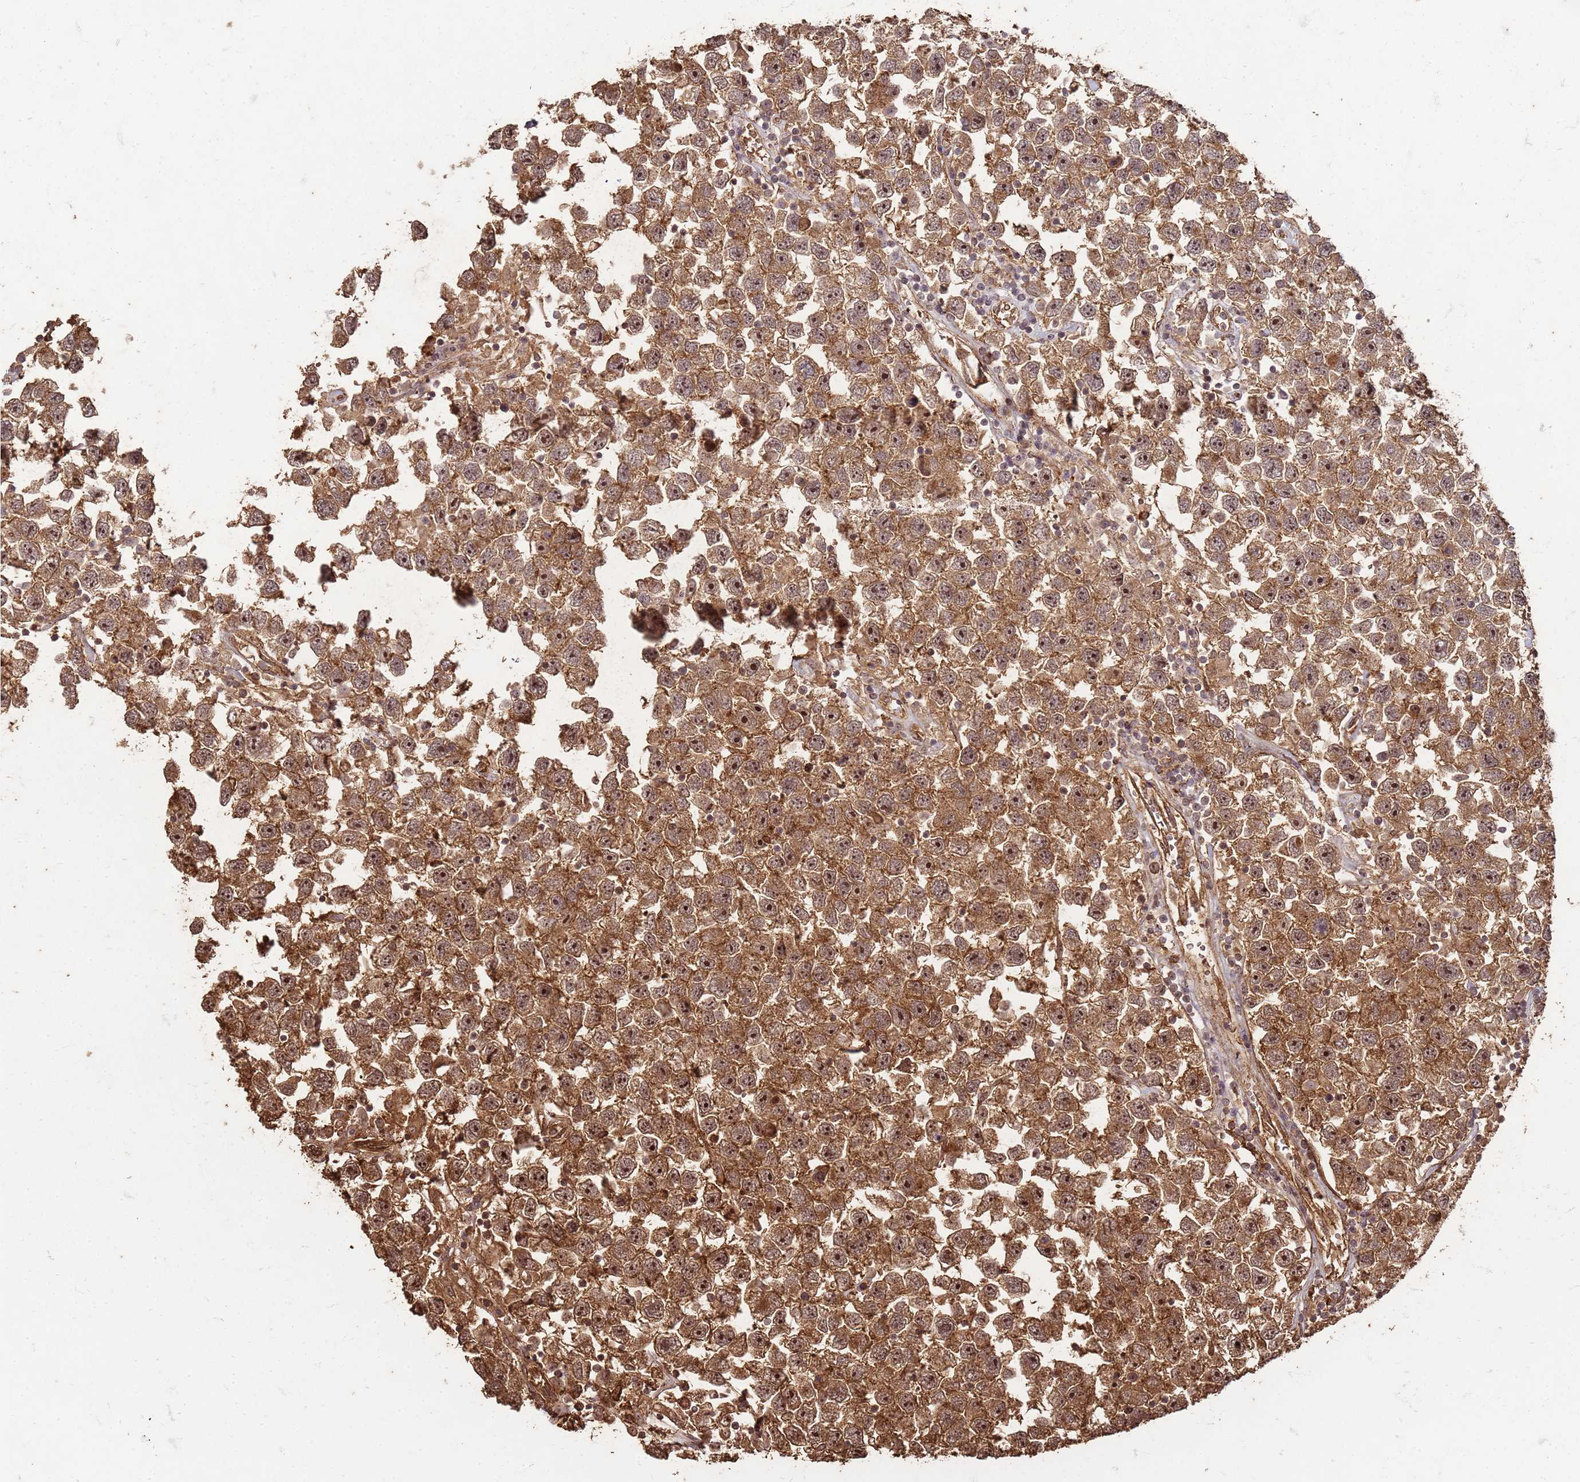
{"staining": {"intensity": "moderate", "quantity": ">75%", "location": "cytoplasmic/membranous,nuclear"}, "tissue": "testis cancer", "cell_type": "Tumor cells", "image_type": "cancer", "snomed": [{"axis": "morphology", "description": "Seminoma, NOS"}, {"axis": "topography", "description": "Testis"}], "caption": "A high-resolution image shows immunohistochemistry staining of seminoma (testis), which displays moderate cytoplasmic/membranous and nuclear staining in about >75% of tumor cells. (DAB IHC, brown staining for protein, blue staining for nuclei).", "gene": "KIF26A", "patient": {"sex": "male", "age": 26}}